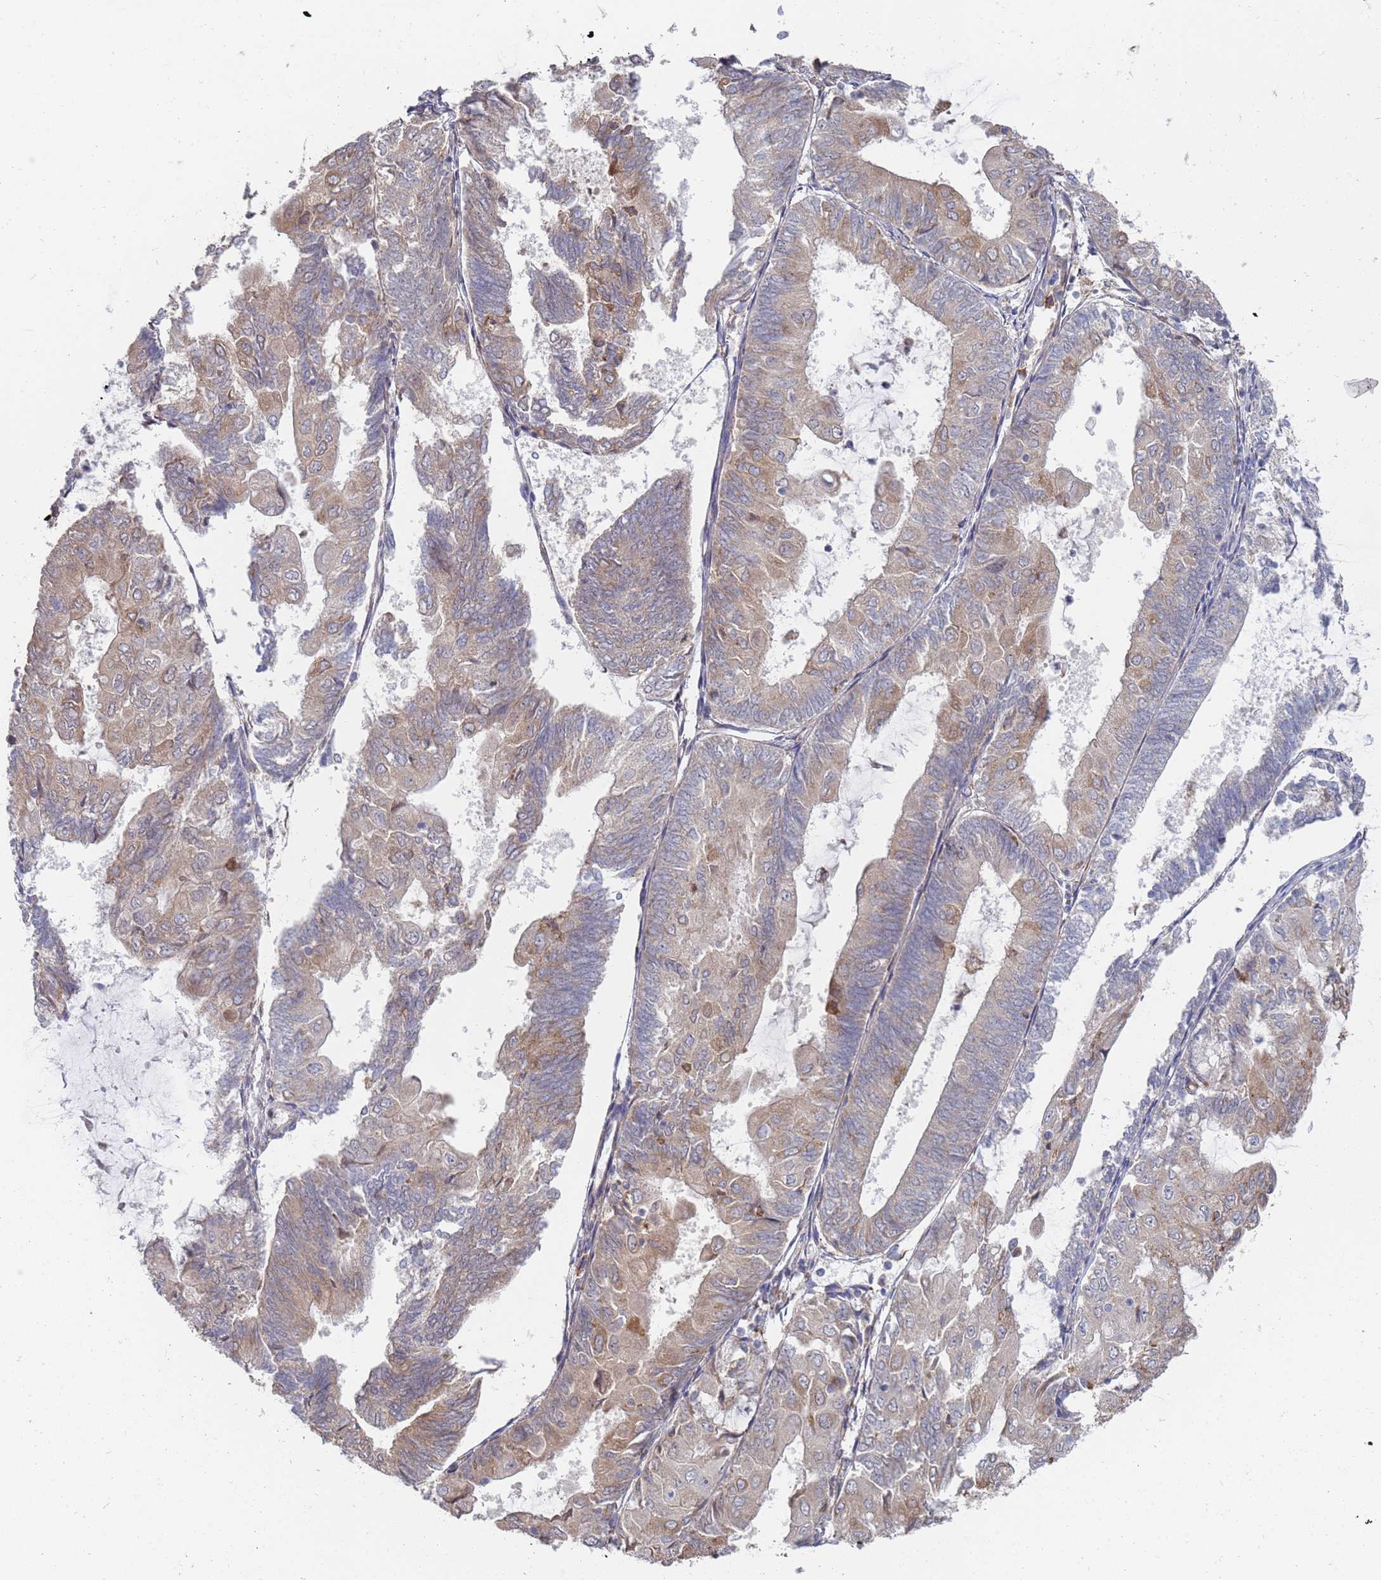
{"staining": {"intensity": "weak", "quantity": "25%-75%", "location": "cytoplasmic/membranous"}, "tissue": "endometrial cancer", "cell_type": "Tumor cells", "image_type": "cancer", "snomed": [{"axis": "morphology", "description": "Adenocarcinoma, NOS"}, {"axis": "topography", "description": "Endometrium"}], "caption": "IHC of endometrial adenocarcinoma demonstrates low levels of weak cytoplasmic/membranous positivity in approximately 25%-75% of tumor cells.", "gene": "VRK2", "patient": {"sex": "female", "age": 81}}